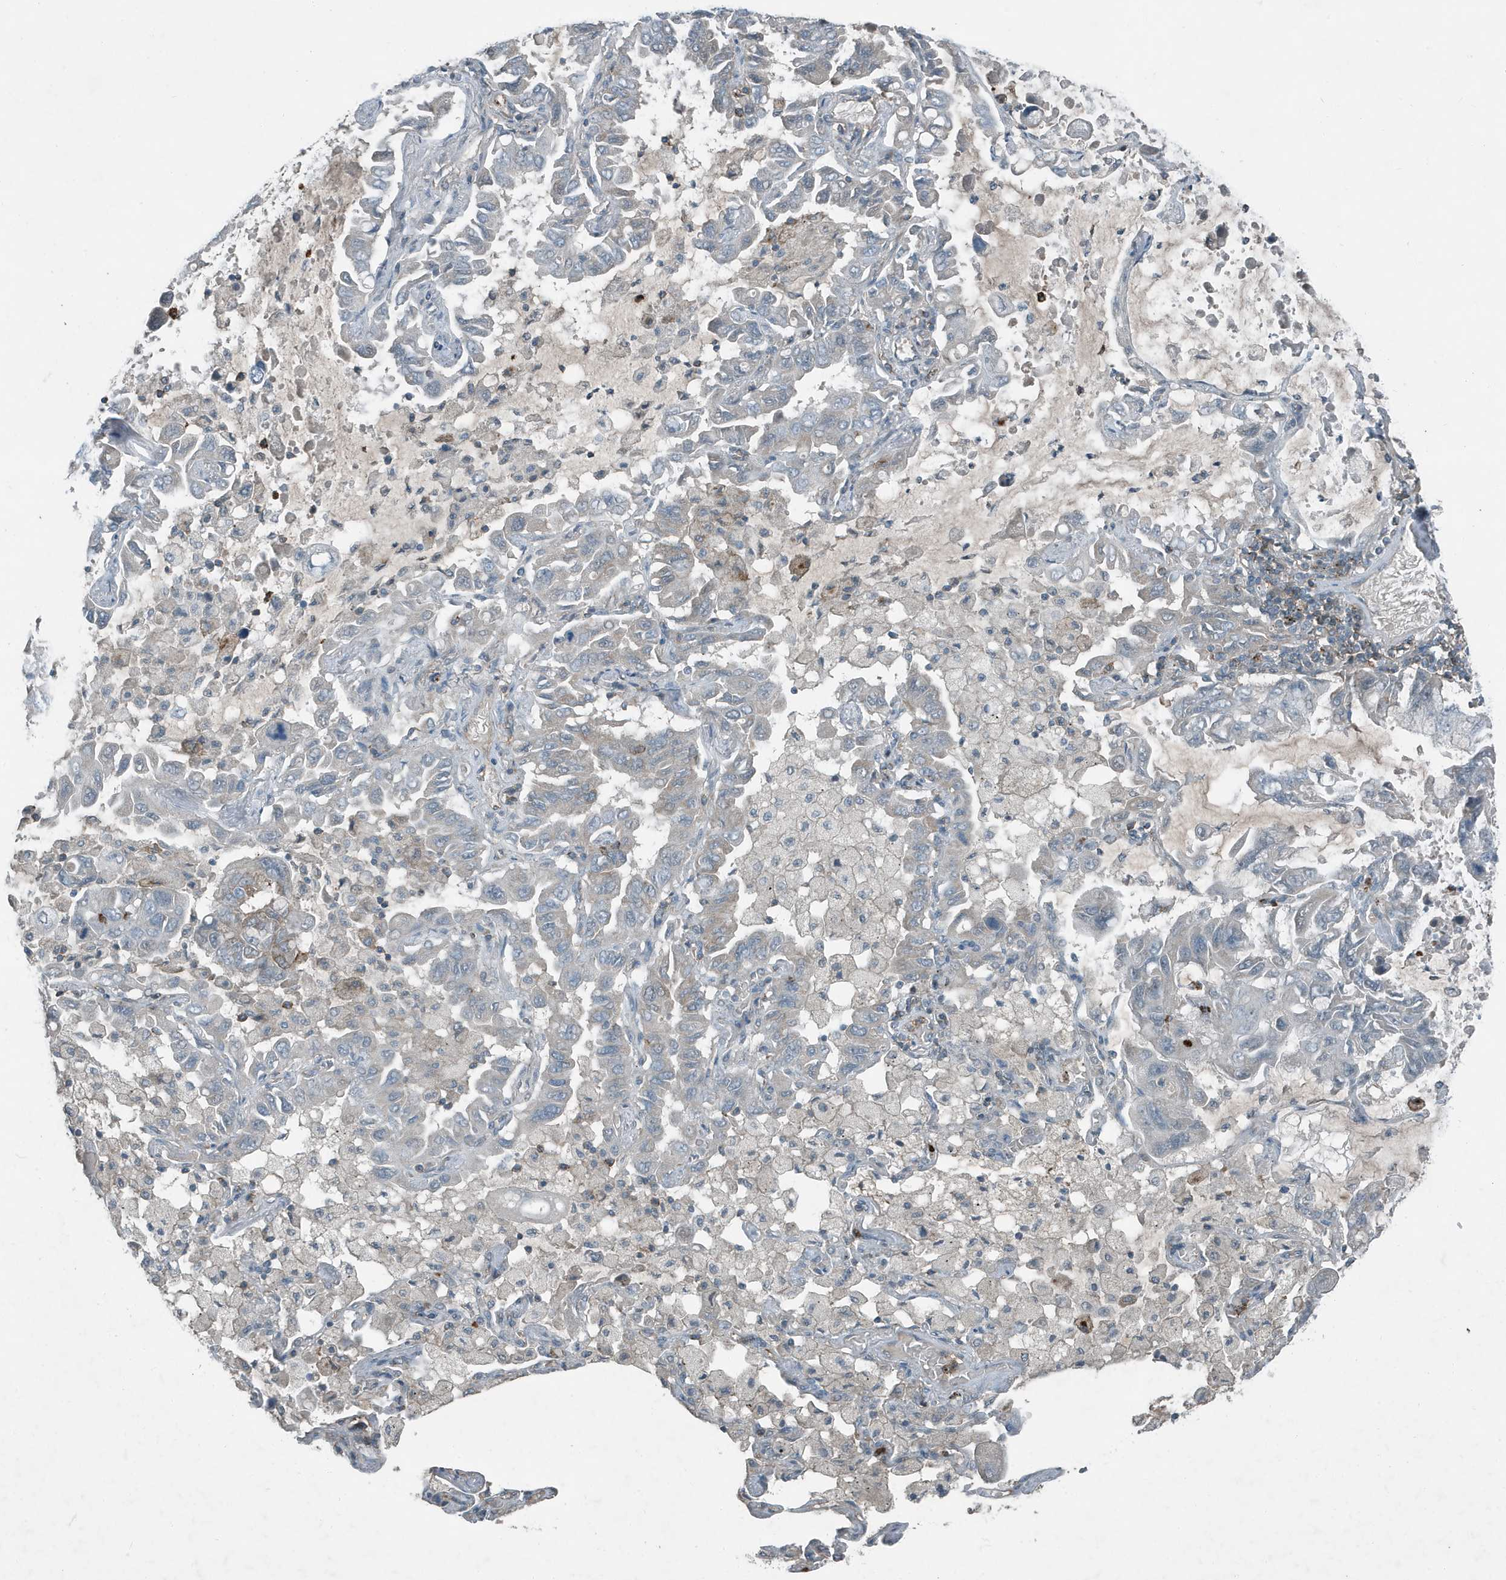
{"staining": {"intensity": "negative", "quantity": "none", "location": "none"}, "tissue": "lung cancer", "cell_type": "Tumor cells", "image_type": "cancer", "snomed": [{"axis": "morphology", "description": "Adenocarcinoma, NOS"}, {"axis": "topography", "description": "Lung"}], "caption": "An IHC image of lung adenocarcinoma is shown. There is no staining in tumor cells of lung adenocarcinoma.", "gene": "DAPP1", "patient": {"sex": "male", "age": 64}}